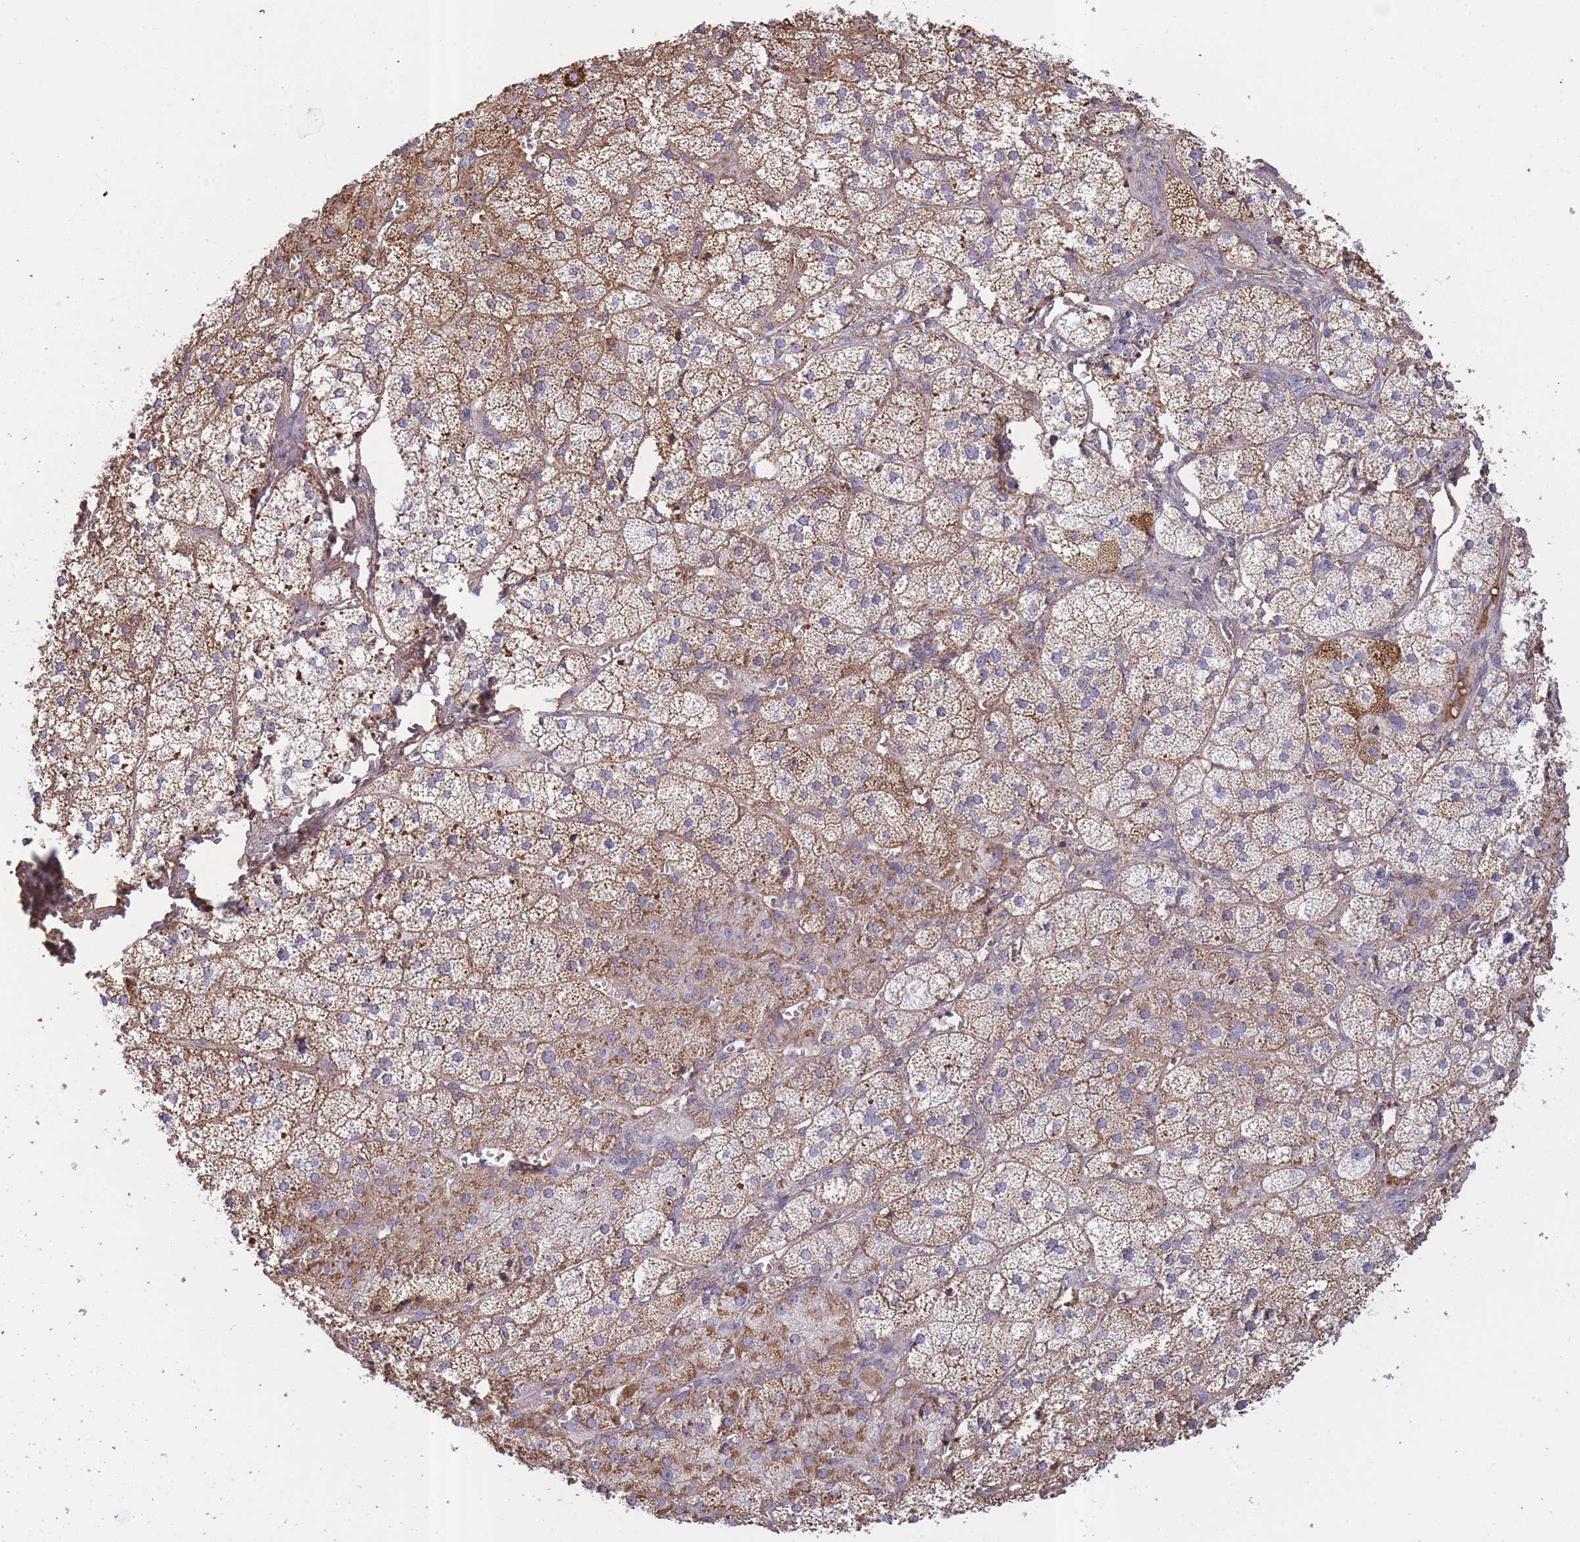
{"staining": {"intensity": "moderate", "quantity": ">75%", "location": "cytoplasmic/membranous"}, "tissue": "adrenal gland", "cell_type": "Glandular cells", "image_type": "normal", "snomed": [{"axis": "morphology", "description": "Normal tissue, NOS"}, {"axis": "topography", "description": "Adrenal gland"}], "caption": "A medium amount of moderate cytoplasmic/membranous expression is identified in approximately >75% of glandular cells in normal adrenal gland.", "gene": "KAT2A", "patient": {"sex": "female", "age": 52}}